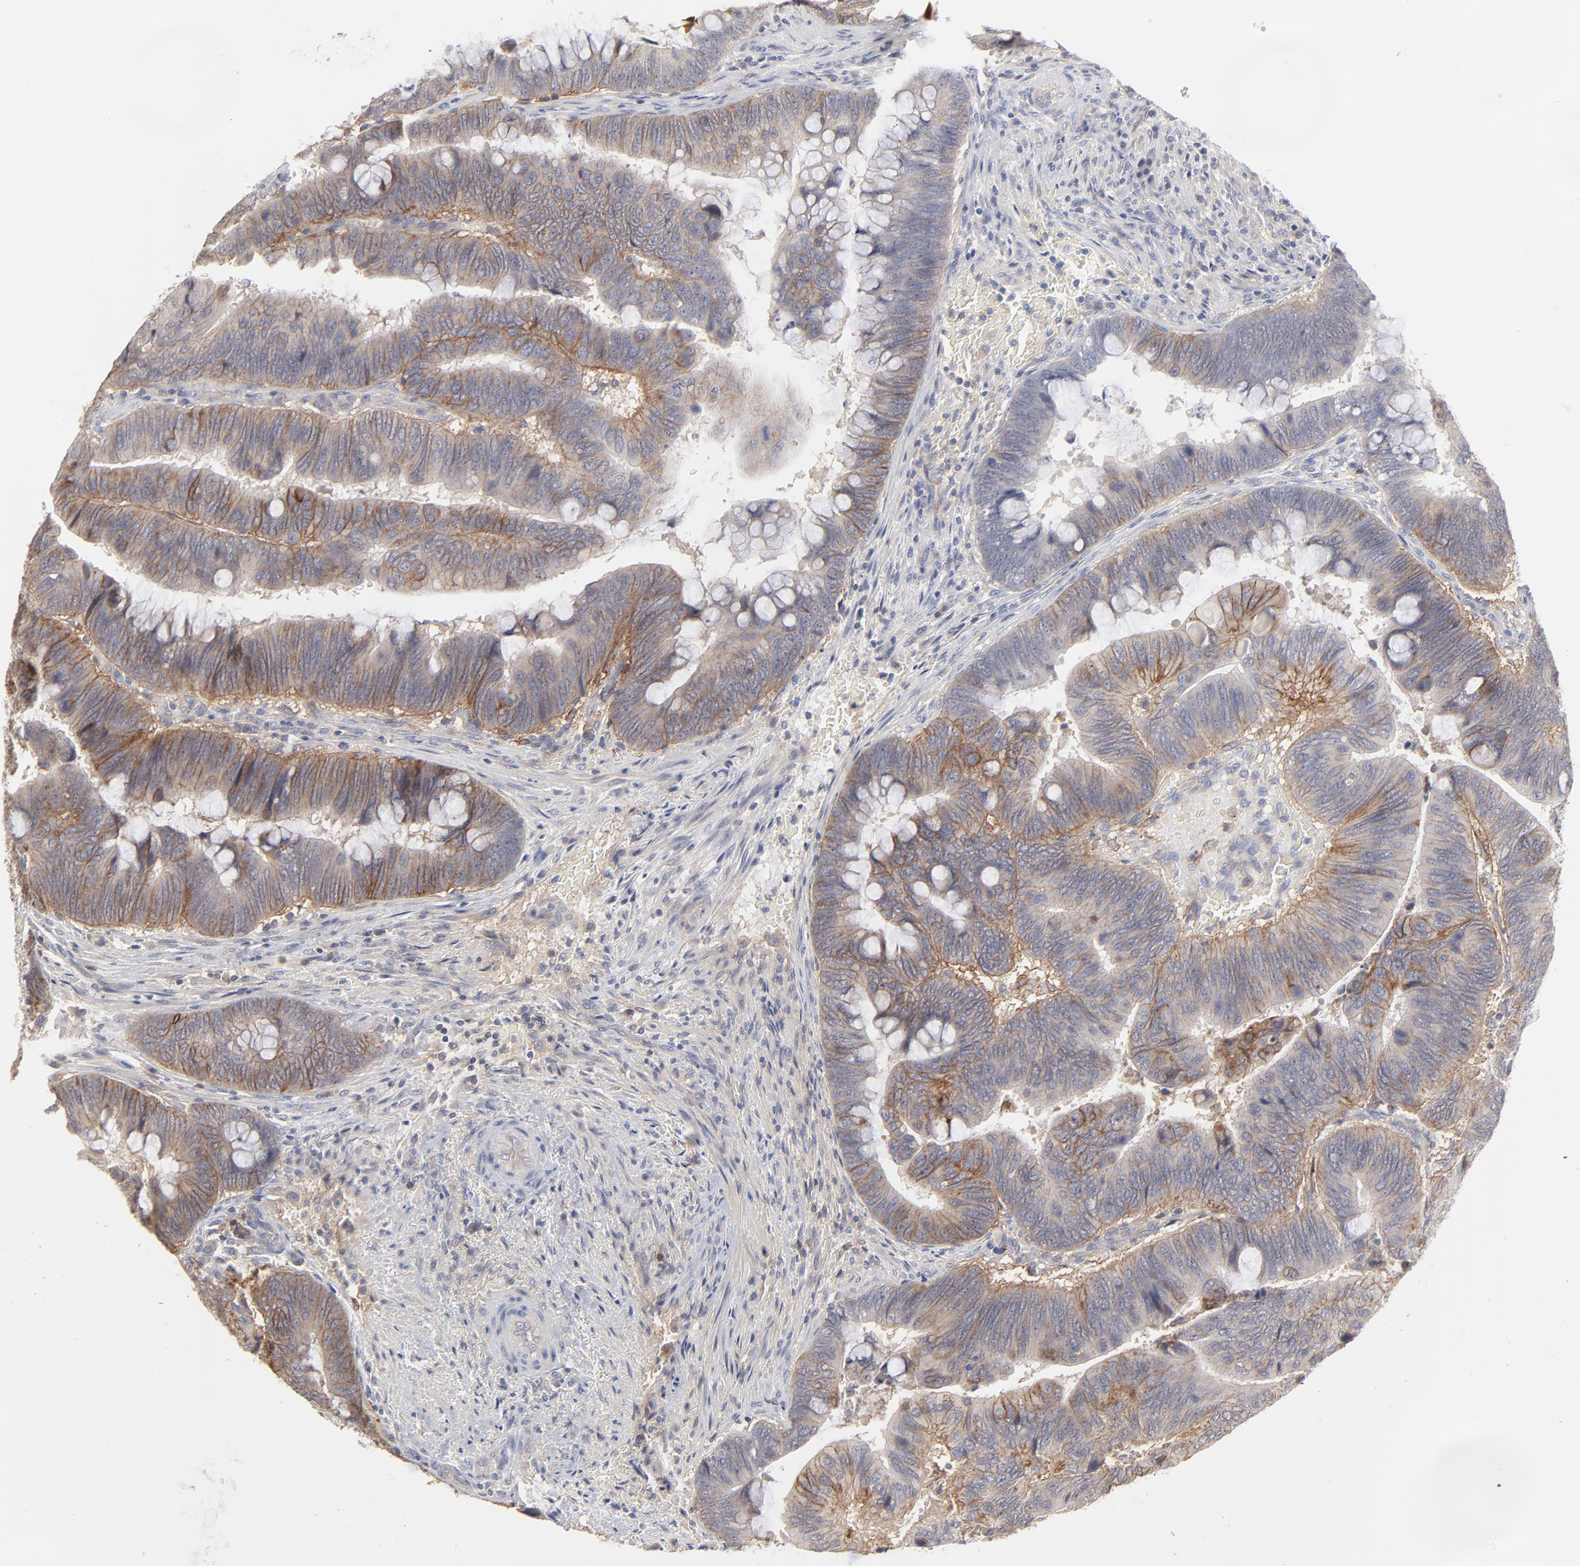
{"staining": {"intensity": "moderate", "quantity": ">75%", "location": "cytoplasmic/membranous"}, "tissue": "colorectal cancer", "cell_type": "Tumor cells", "image_type": "cancer", "snomed": [{"axis": "morphology", "description": "Normal tissue, NOS"}, {"axis": "morphology", "description": "Adenocarcinoma, NOS"}, {"axis": "topography", "description": "Rectum"}], "caption": "The histopathology image displays staining of colorectal cancer (adenocarcinoma), revealing moderate cytoplasmic/membranous protein expression (brown color) within tumor cells. (DAB (3,3'-diaminobenzidine) IHC, brown staining for protein, blue staining for nuclei).", "gene": "SLC16A1", "patient": {"sex": "male", "age": 92}}